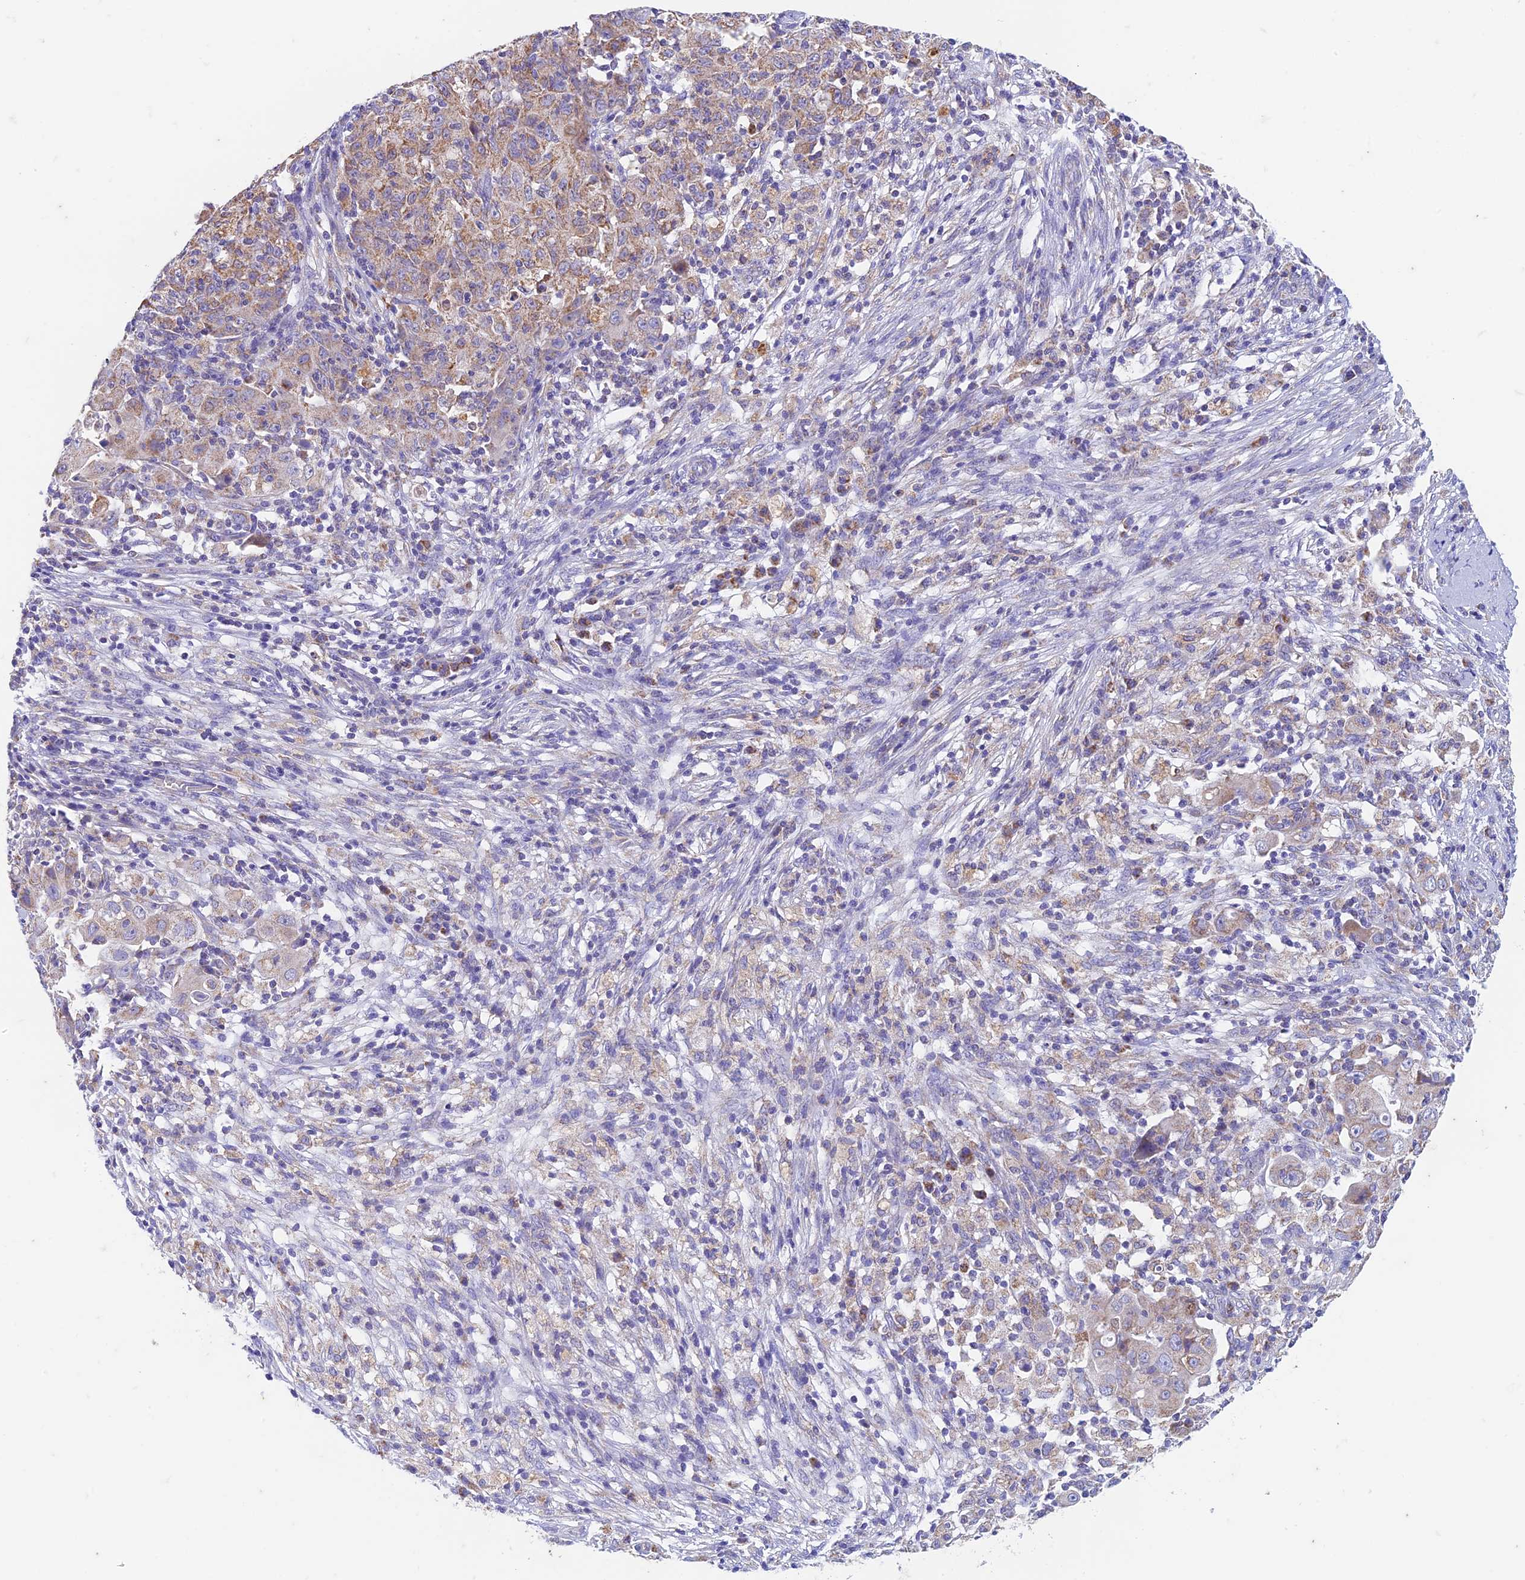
{"staining": {"intensity": "moderate", "quantity": ">75%", "location": "cytoplasmic/membranous"}, "tissue": "ovarian cancer", "cell_type": "Tumor cells", "image_type": "cancer", "snomed": [{"axis": "morphology", "description": "Carcinoma, endometroid"}, {"axis": "topography", "description": "Ovary"}], "caption": "A photomicrograph of endometroid carcinoma (ovarian) stained for a protein exhibits moderate cytoplasmic/membranous brown staining in tumor cells.", "gene": "ZNF181", "patient": {"sex": "female", "age": 42}}